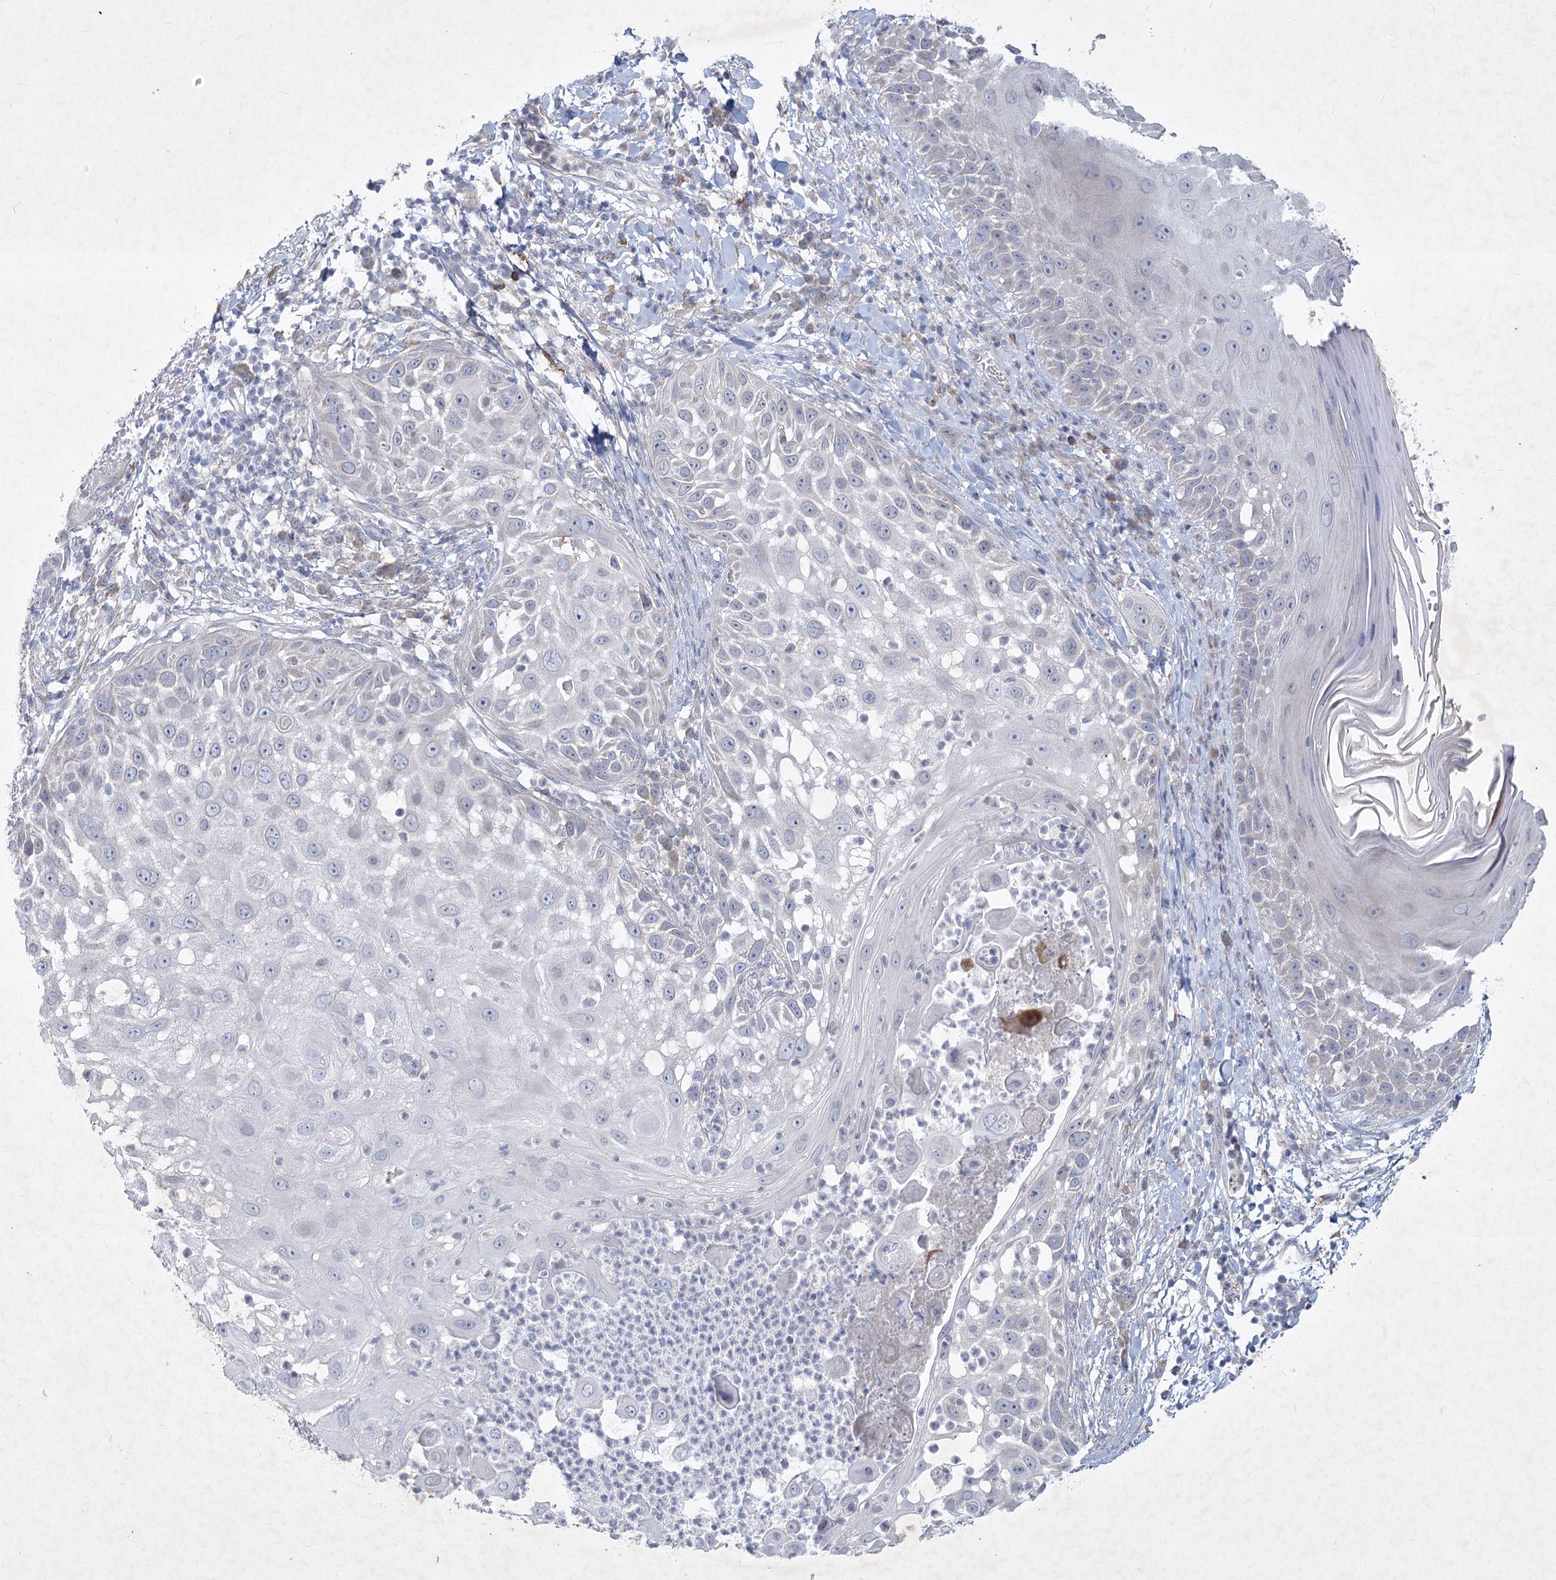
{"staining": {"intensity": "negative", "quantity": "none", "location": "none"}, "tissue": "skin cancer", "cell_type": "Tumor cells", "image_type": "cancer", "snomed": [{"axis": "morphology", "description": "Squamous cell carcinoma, NOS"}, {"axis": "topography", "description": "Skin"}], "caption": "This is a histopathology image of immunohistochemistry (IHC) staining of squamous cell carcinoma (skin), which shows no positivity in tumor cells.", "gene": "PLA2G12A", "patient": {"sex": "female", "age": 44}}